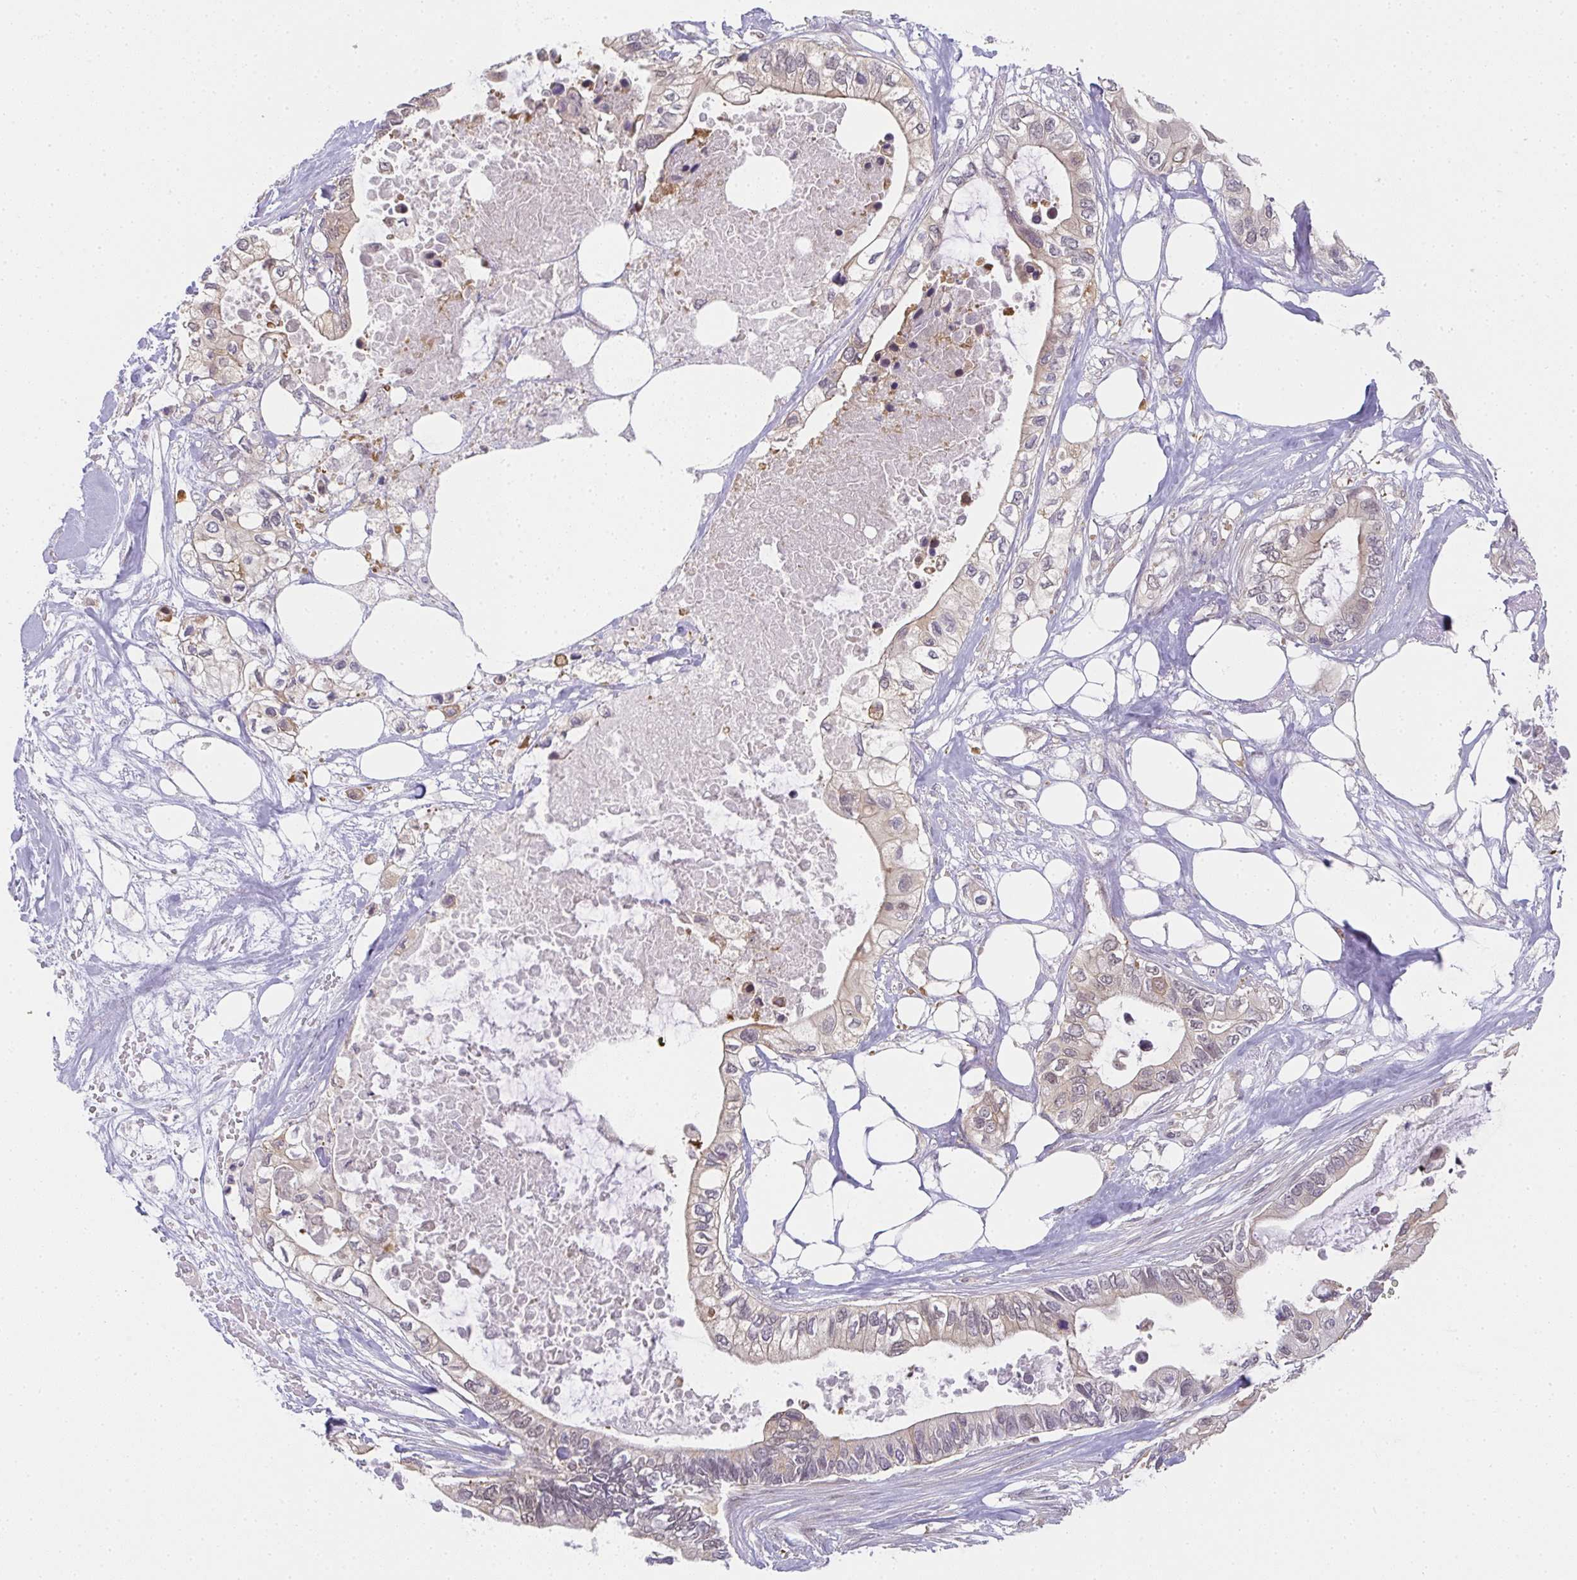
{"staining": {"intensity": "weak", "quantity": "<25%", "location": "cytoplasmic/membranous"}, "tissue": "pancreatic cancer", "cell_type": "Tumor cells", "image_type": "cancer", "snomed": [{"axis": "morphology", "description": "Adenocarcinoma, NOS"}, {"axis": "topography", "description": "Pancreas"}], "caption": "Tumor cells show no significant staining in pancreatic cancer (adenocarcinoma). The staining is performed using DAB (3,3'-diaminobenzidine) brown chromogen with nuclei counter-stained in using hematoxylin.", "gene": "GSDMB", "patient": {"sex": "female", "age": 63}}